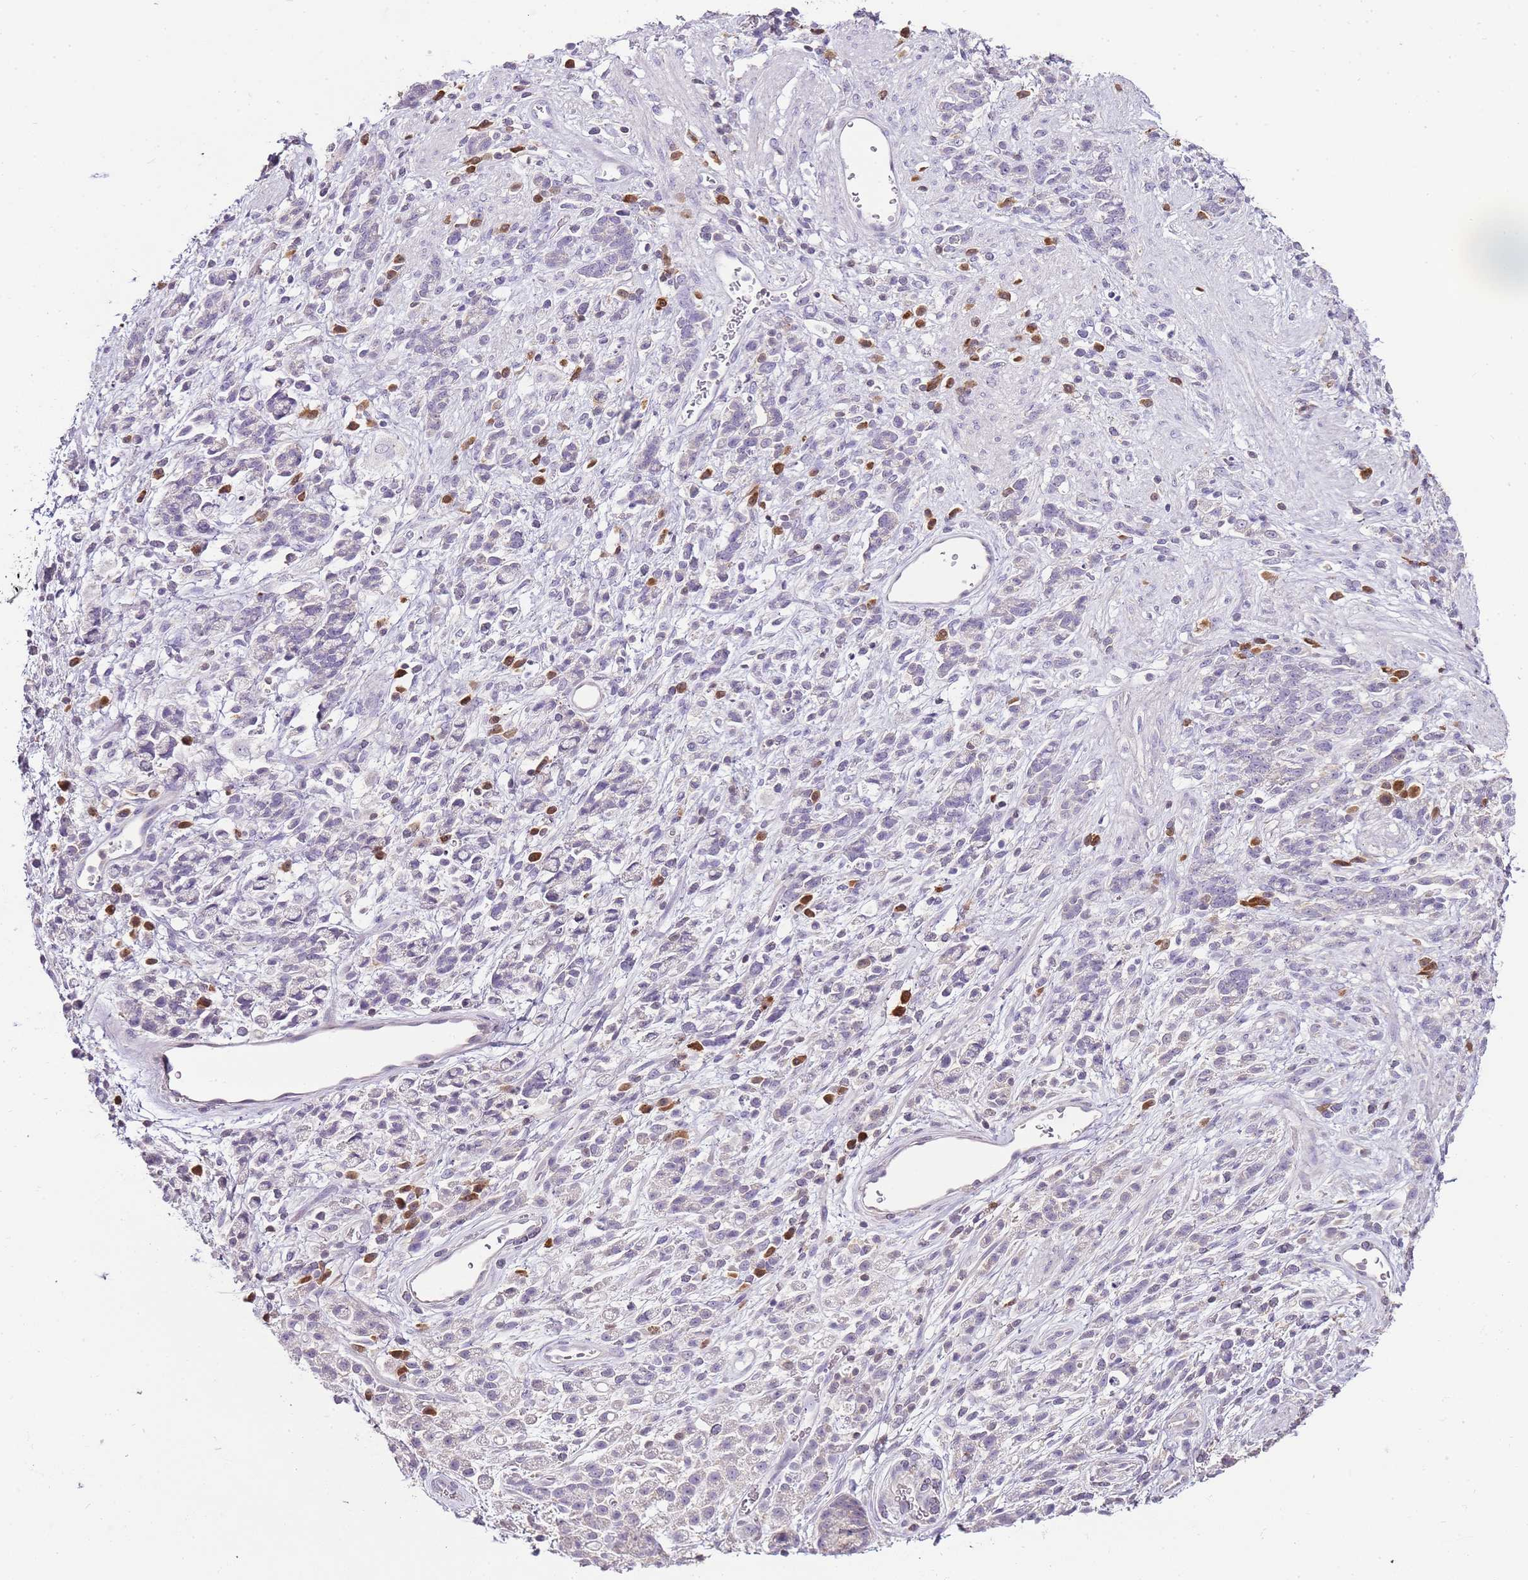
{"staining": {"intensity": "negative", "quantity": "none", "location": "none"}, "tissue": "stomach cancer", "cell_type": "Tumor cells", "image_type": "cancer", "snomed": [{"axis": "morphology", "description": "Adenocarcinoma, NOS"}, {"axis": "topography", "description": "Stomach"}], "caption": "Tumor cells are negative for brown protein staining in stomach adenocarcinoma. Brightfield microscopy of immunohistochemistry stained with DAB (brown) and hematoxylin (blue), captured at high magnification.", "gene": "ZBP1", "patient": {"sex": "female", "age": 60}}